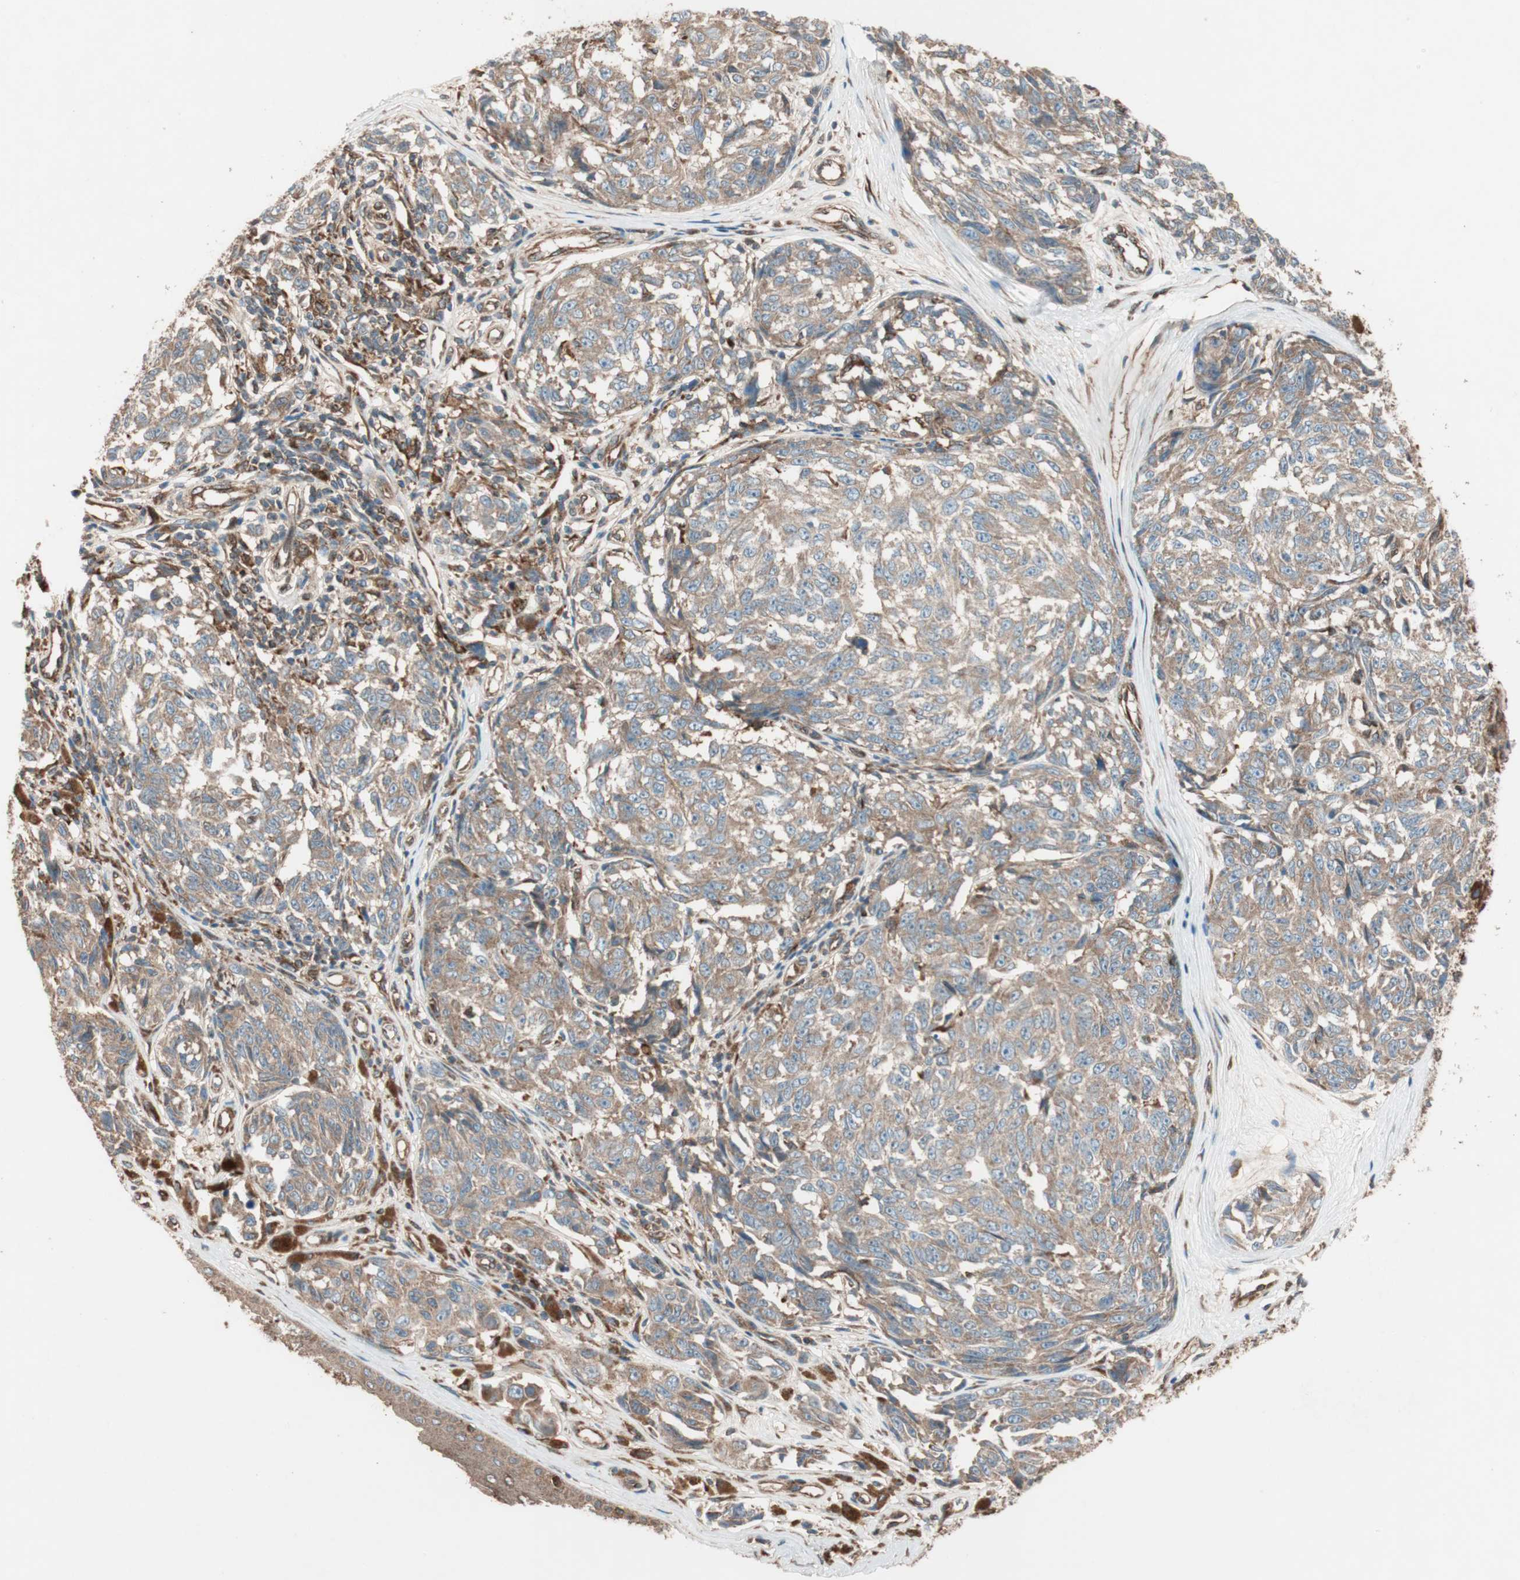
{"staining": {"intensity": "moderate", "quantity": ">75%", "location": "cytoplasmic/membranous"}, "tissue": "melanoma", "cell_type": "Tumor cells", "image_type": "cancer", "snomed": [{"axis": "morphology", "description": "Malignant melanoma, NOS"}, {"axis": "topography", "description": "Skin"}], "caption": "A histopathology image of melanoma stained for a protein demonstrates moderate cytoplasmic/membranous brown staining in tumor cells.", "gene": "RAB5A", "patient": {"sex": "female", "age": 64}}